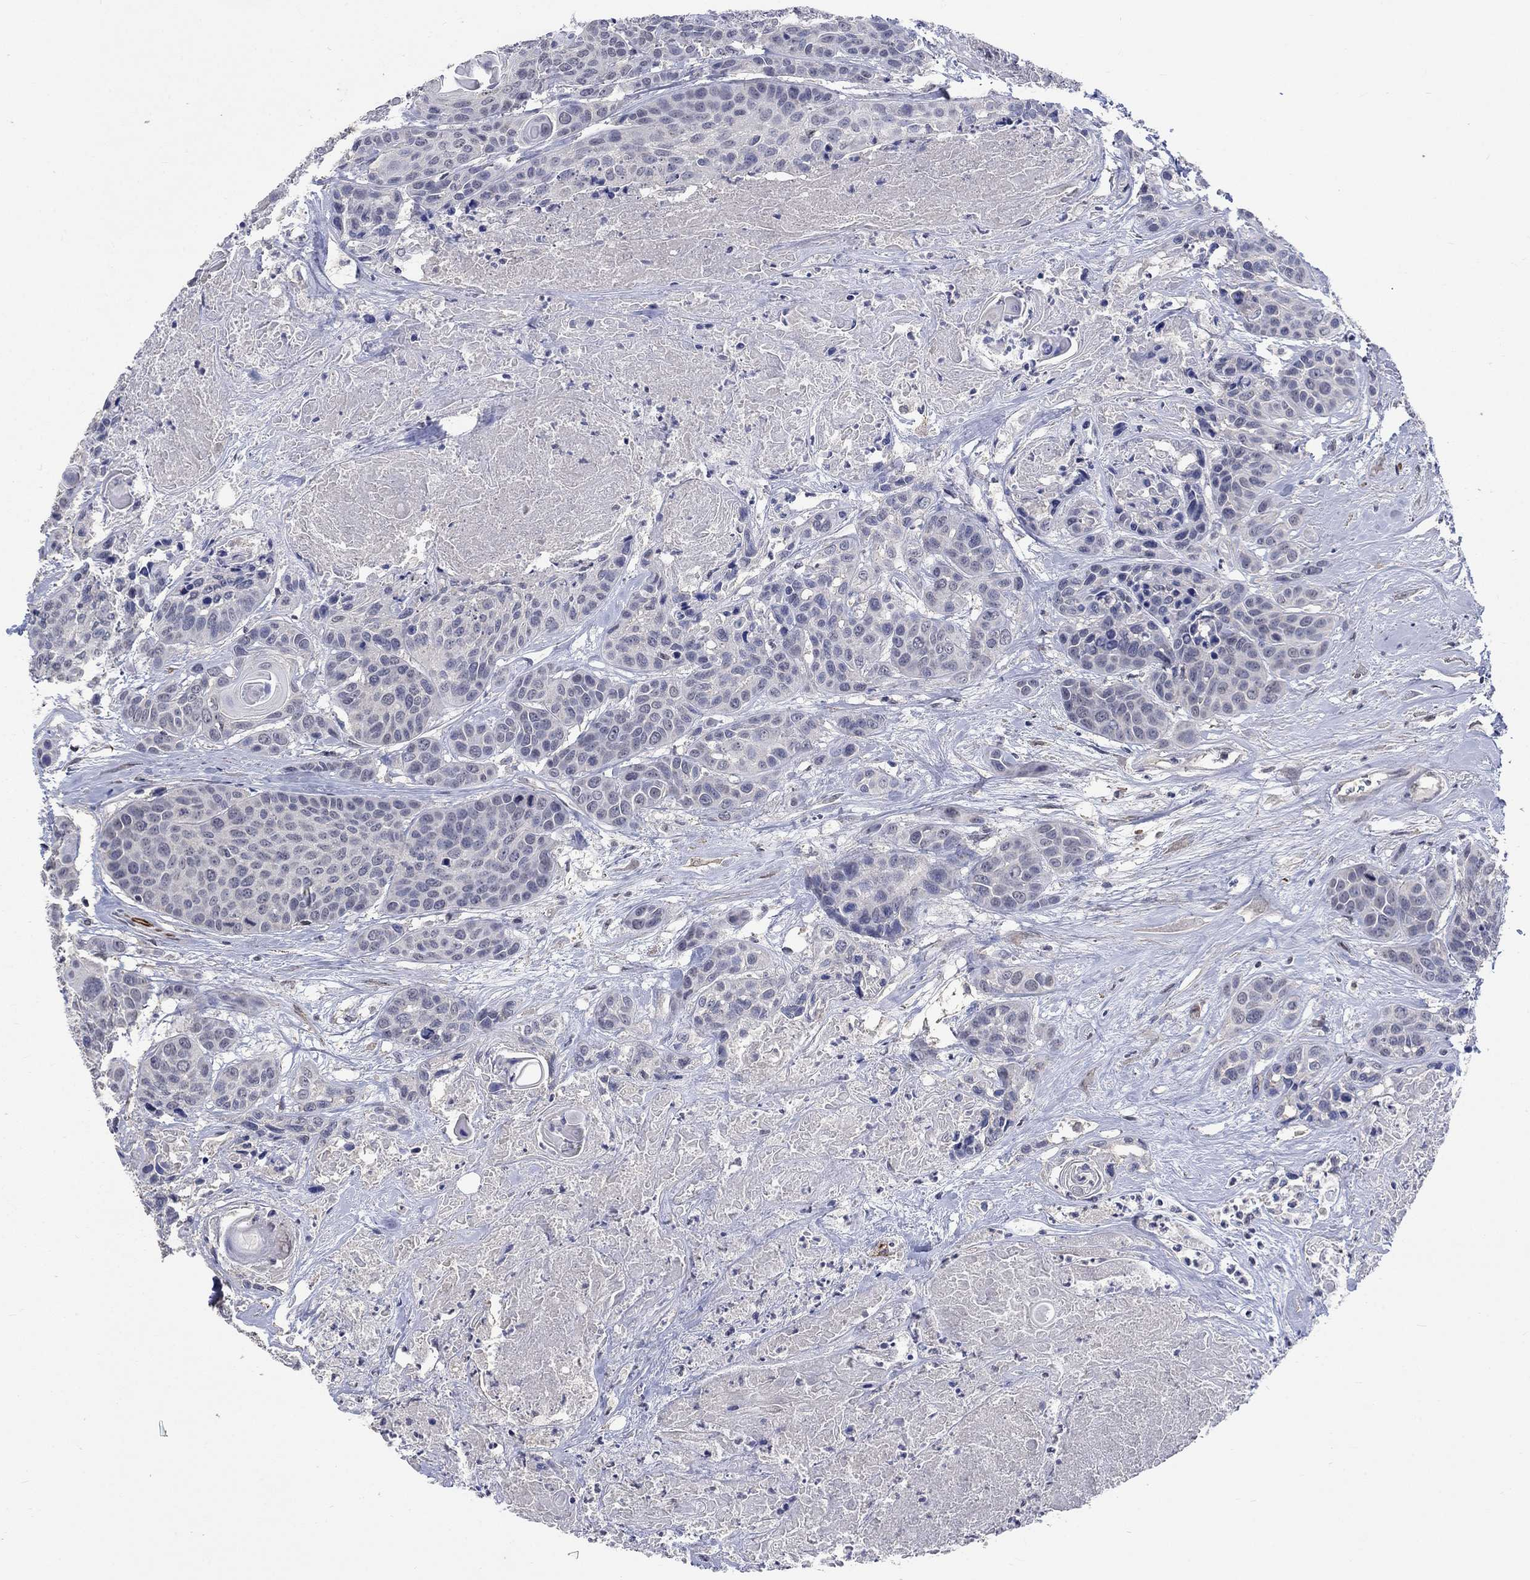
{"staining": {"intensity": "negative", "quantity": "none", "location": "none"}, "tissue": "head and neck cancer", "cell_type": "Tumor cells", "image_type": "cancer", "snomed": [{"axis": "morphology", "description": "Squamous cell carcinoma, NOS"}, {"axis": "topography", "description": "Oral tissue"}, {"axis": "topography", "description": "Head-Neck"}], "caption": "Histopathology image shows no protein positivity in tumor cells of squamous cell carcinoma (head and neck) tissue. (Brightfield microscopy of DAB (3,3'-diaminobenzidine) immunohistochemistry (IHC) at high magnification).", "gene": "ZBTB18", "patient": {"sex": "male", "age": 56}}